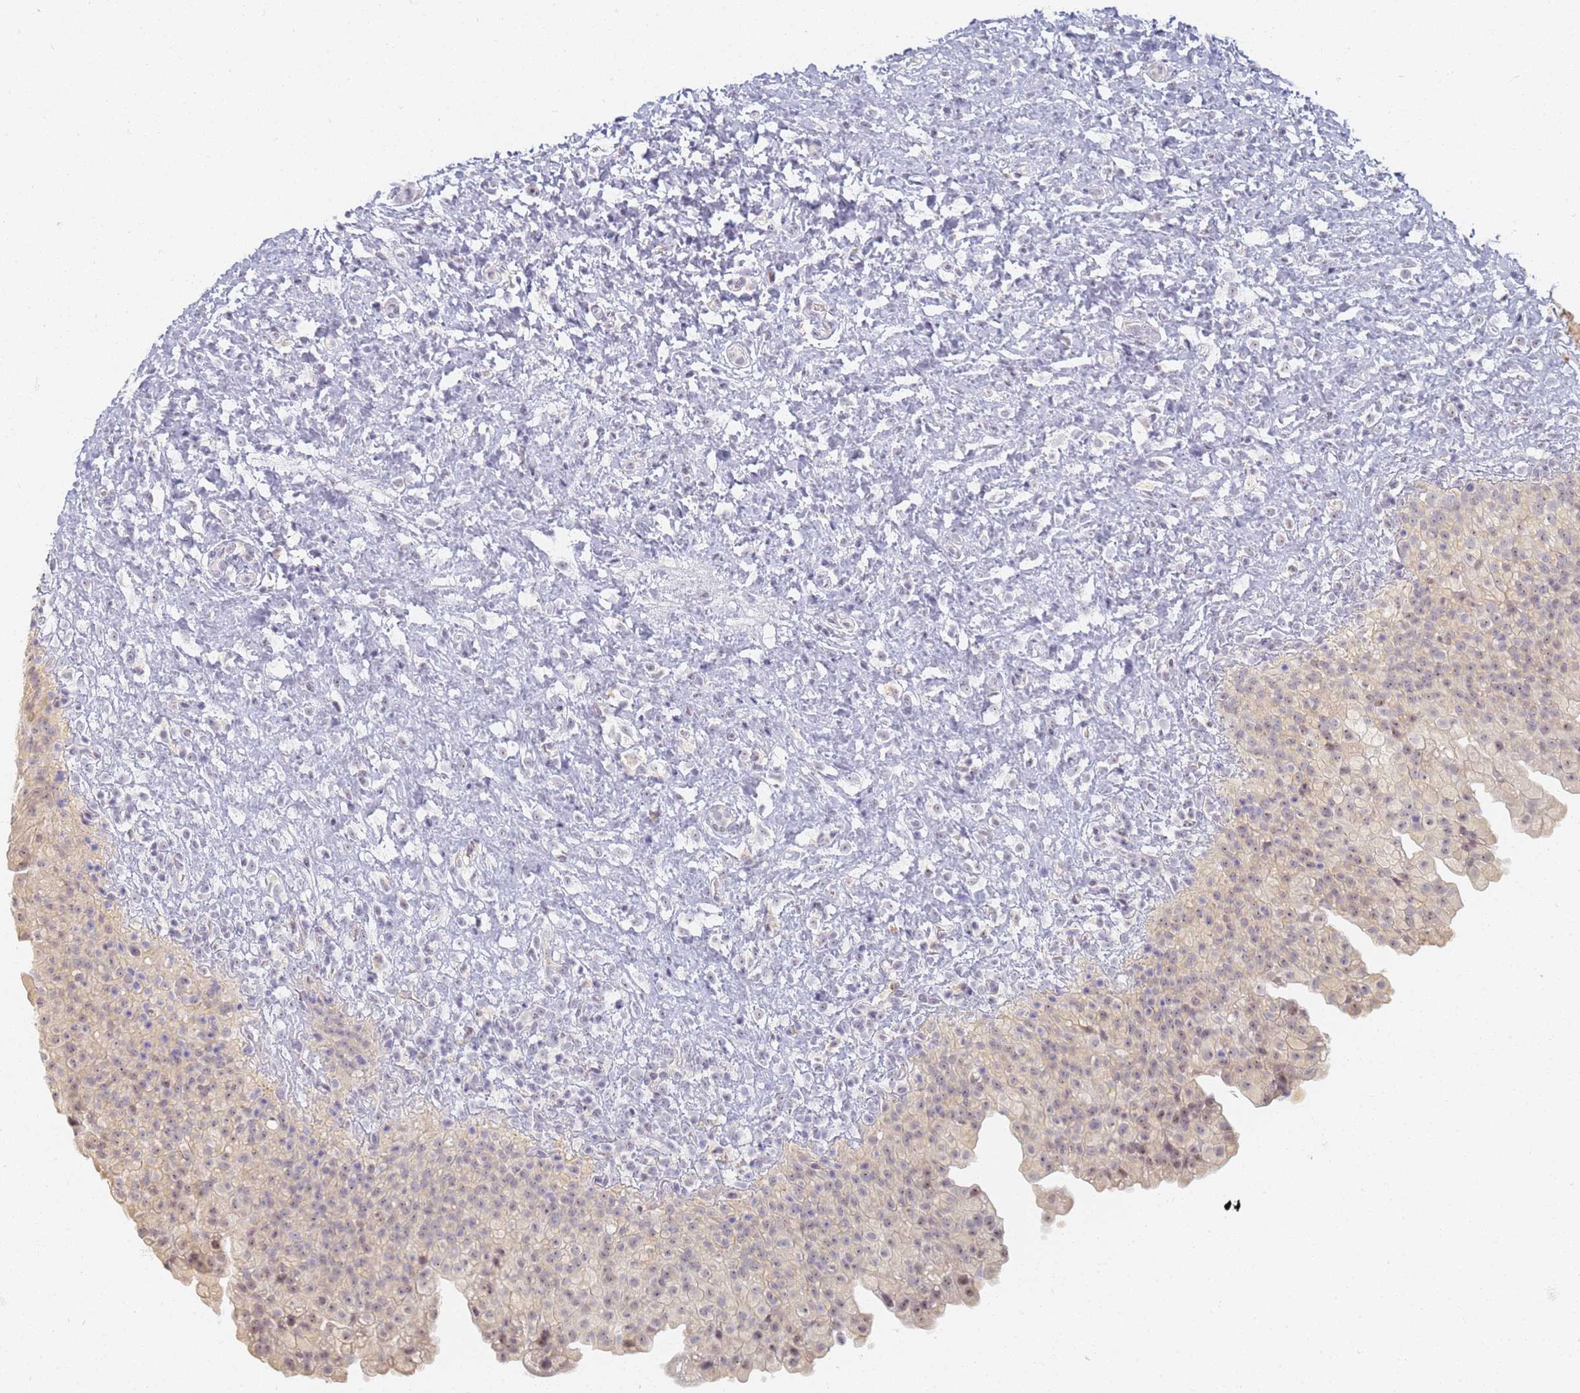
{"staining": {"intensity": "negative", "quantity": "none", "location": "none"}, "tissue": "urinary bladder", "cell_type": "Urothelial cells", "image_type": "normal", "snomed": [{"axis": "morphology", "description": "Normal tissue, NOS"}, {"axis": "topography", "description": "Urinary bladder"}], "caption": "High magnification brightfield microscopy of benign urinary bladder stained with DAB (brown) and counterstained with hematoxylin (blue): urothelial cells show no significant expression.", "gene": "SLC38A9", "patient": {"sex": "female", "age": 27}}